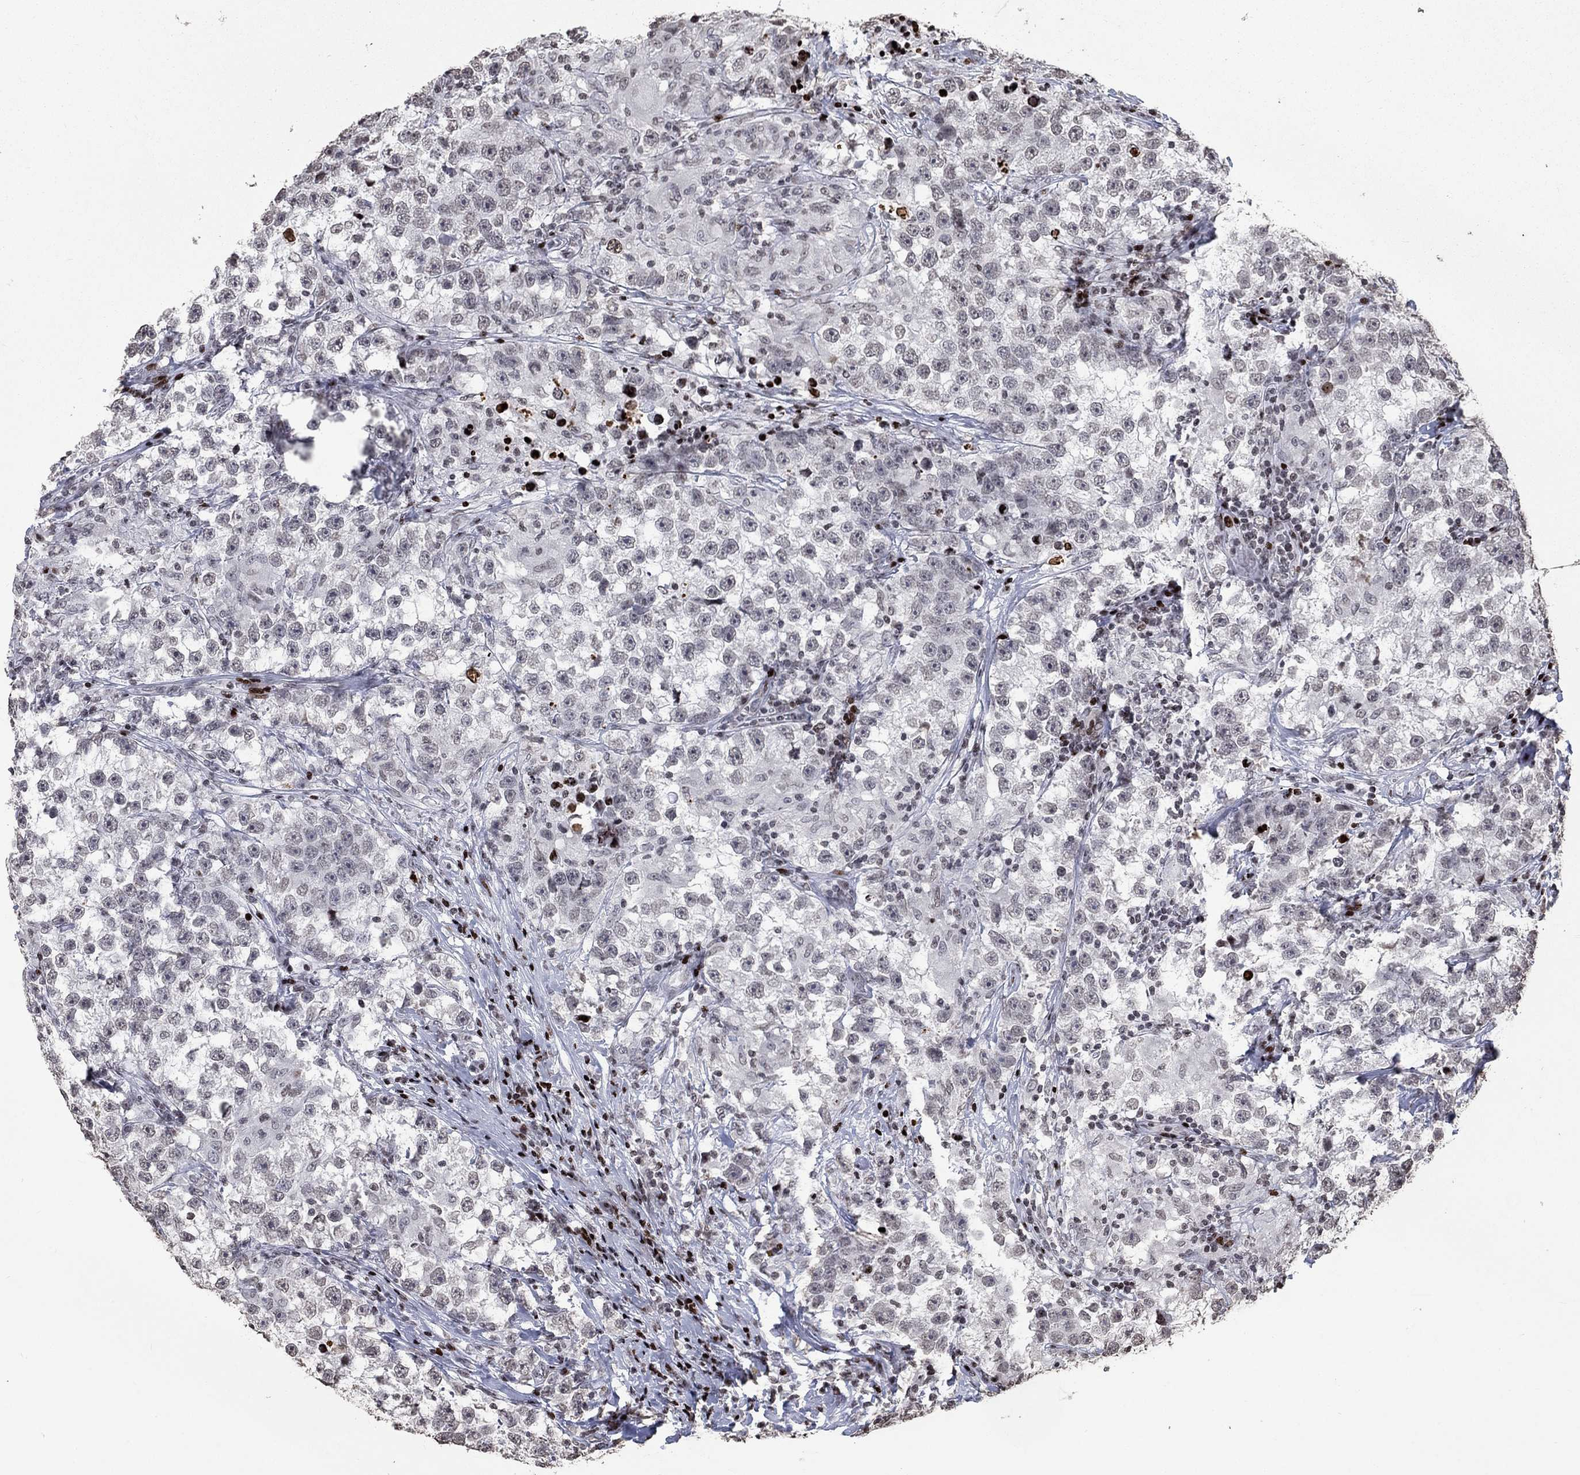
{"staining": {"intensity": "negative", "quantity": "none", "location": "none"}, "tissue": "testis cancer", "cell_type": "Tumor cells", "image_type": "cancer", "snomed": [{"axis": "morphology", "description": "Seminoma, NOS"}, {"axis": "topography", "description": "Testis"}], "caption": "A high-resolution micrograph shows IHC staining of testis cancer (seminoma), which exhibits no significant expression in tumor cells. (Immunohistochemistry, brightfield microscopy, high magnification).", "gene": "SRSF3", "patient": {"sex": "male", "age": 46}}